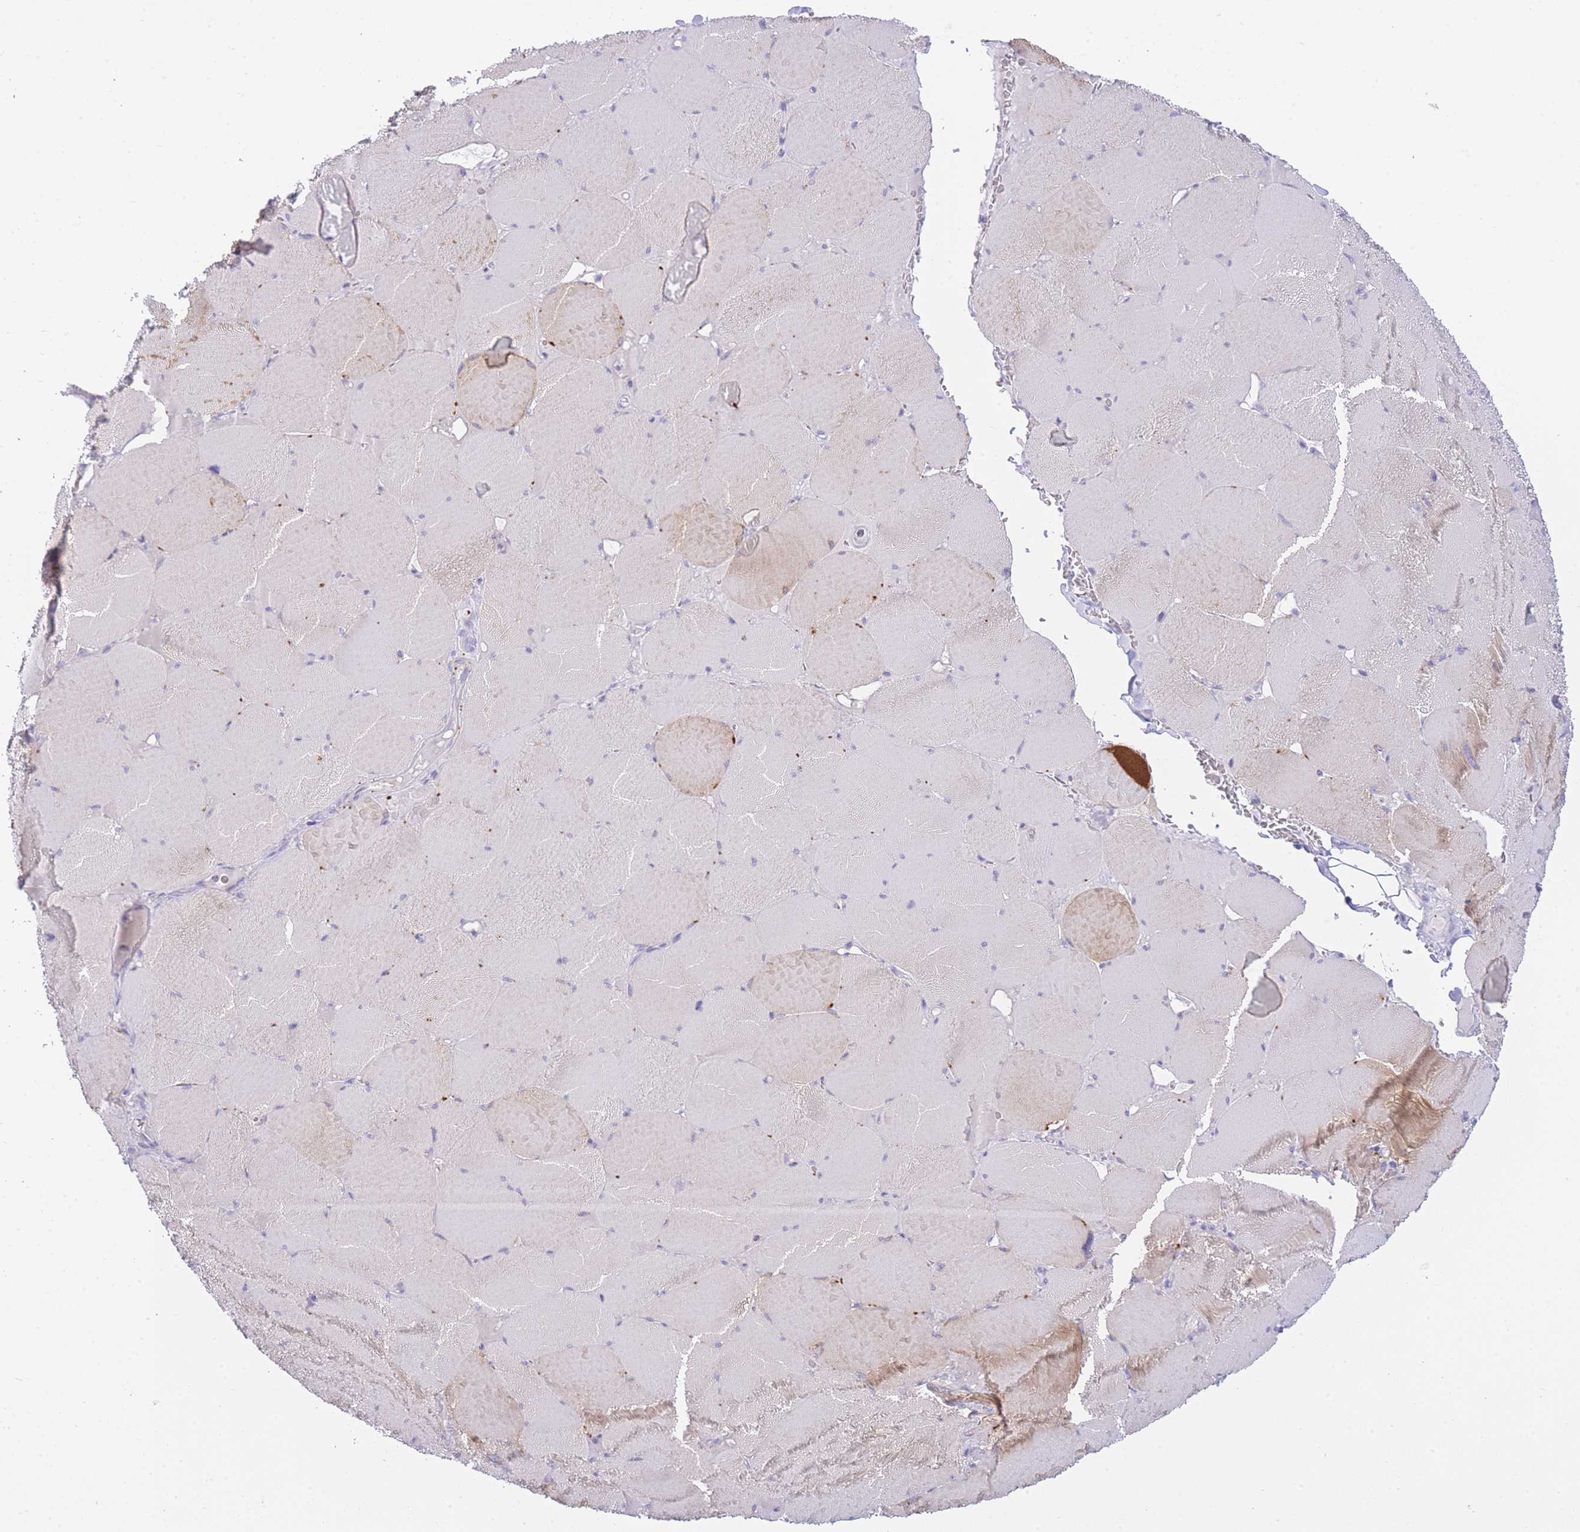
{"staining": {"intensity": "moderate", "quantity": "<25%", "location": "cytoplasmic/membranous"}, "tissue": "skeletal muscle", "cell_type": "Myocytes", "image_type": "normal", "snomed": [{"axis": "morphology", "description": "Normal tissue, NOS"}, {"axis": "topography", "description": "Skeletal muscle"}, {"axis": "topography", "description": "Head-Neck"}], "caption": "Human skeletal muscle stained with a brown dye demonstrates moderate cytoplasmic/membranous positive positivity in approximately <25% of myocytes.", "gene": "ZNF212", "patient": {"sex": "male", "age": 66}}